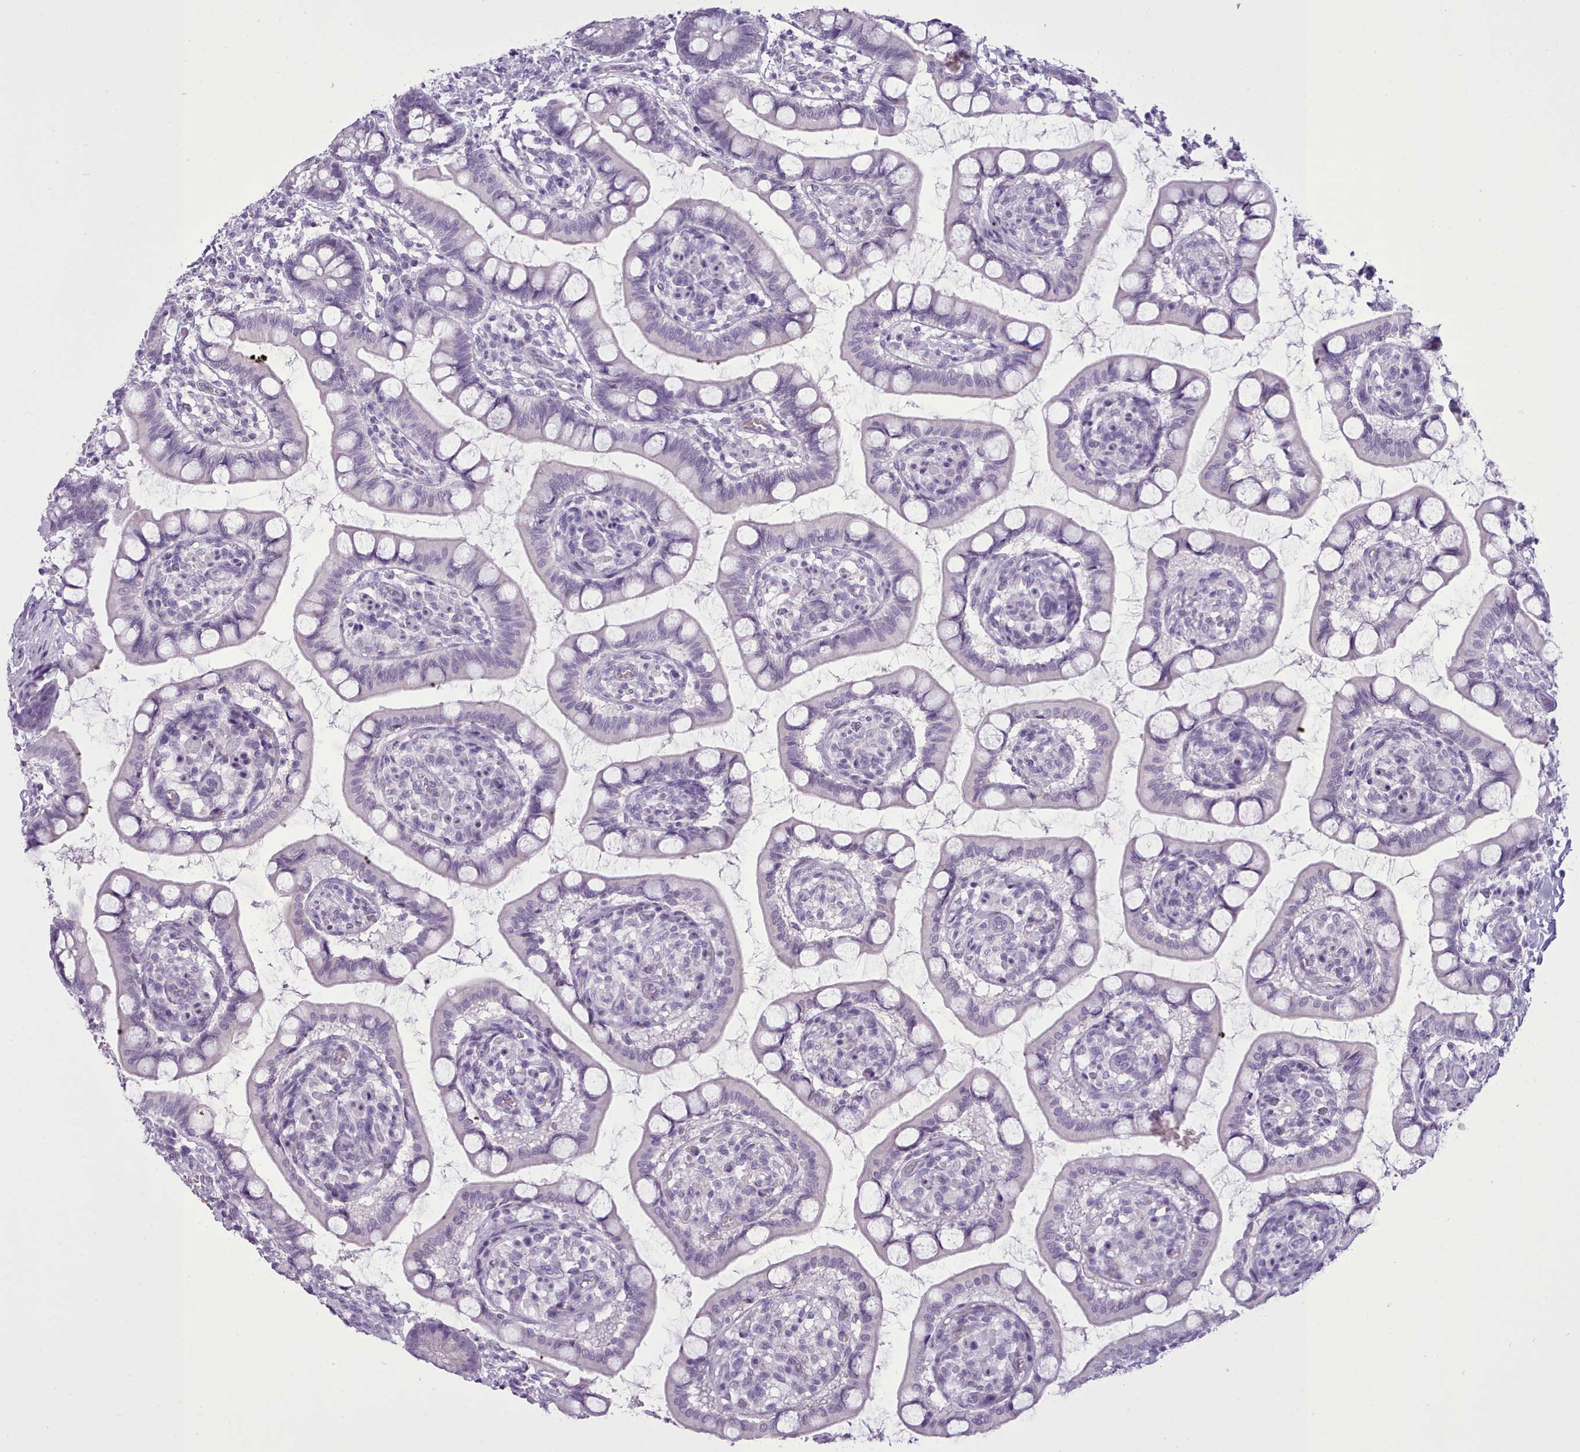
{"staining": {"intensity": "negative", "quantity": "none", "location": "none"}, "tissue": "small intestine", "cell_type": "Glandular cells", "image_type": "normal", "snomed": [{"axis": "morphology", "description": "Normal tissue, NOS"}, {"axis": "topography", "description": "Small intestine"}], "caption": "There is no significant staining in glandular cells of small intestine. (Stains: DAB (3,3'-diaminobenzidine) immunohistochemistry (IHC) with hematoxylin counter stain, Microscopy: brightfield microscopy at high magnification).", "gene": "FBXO48", "patient": {"sex": "male", "age": 52}}